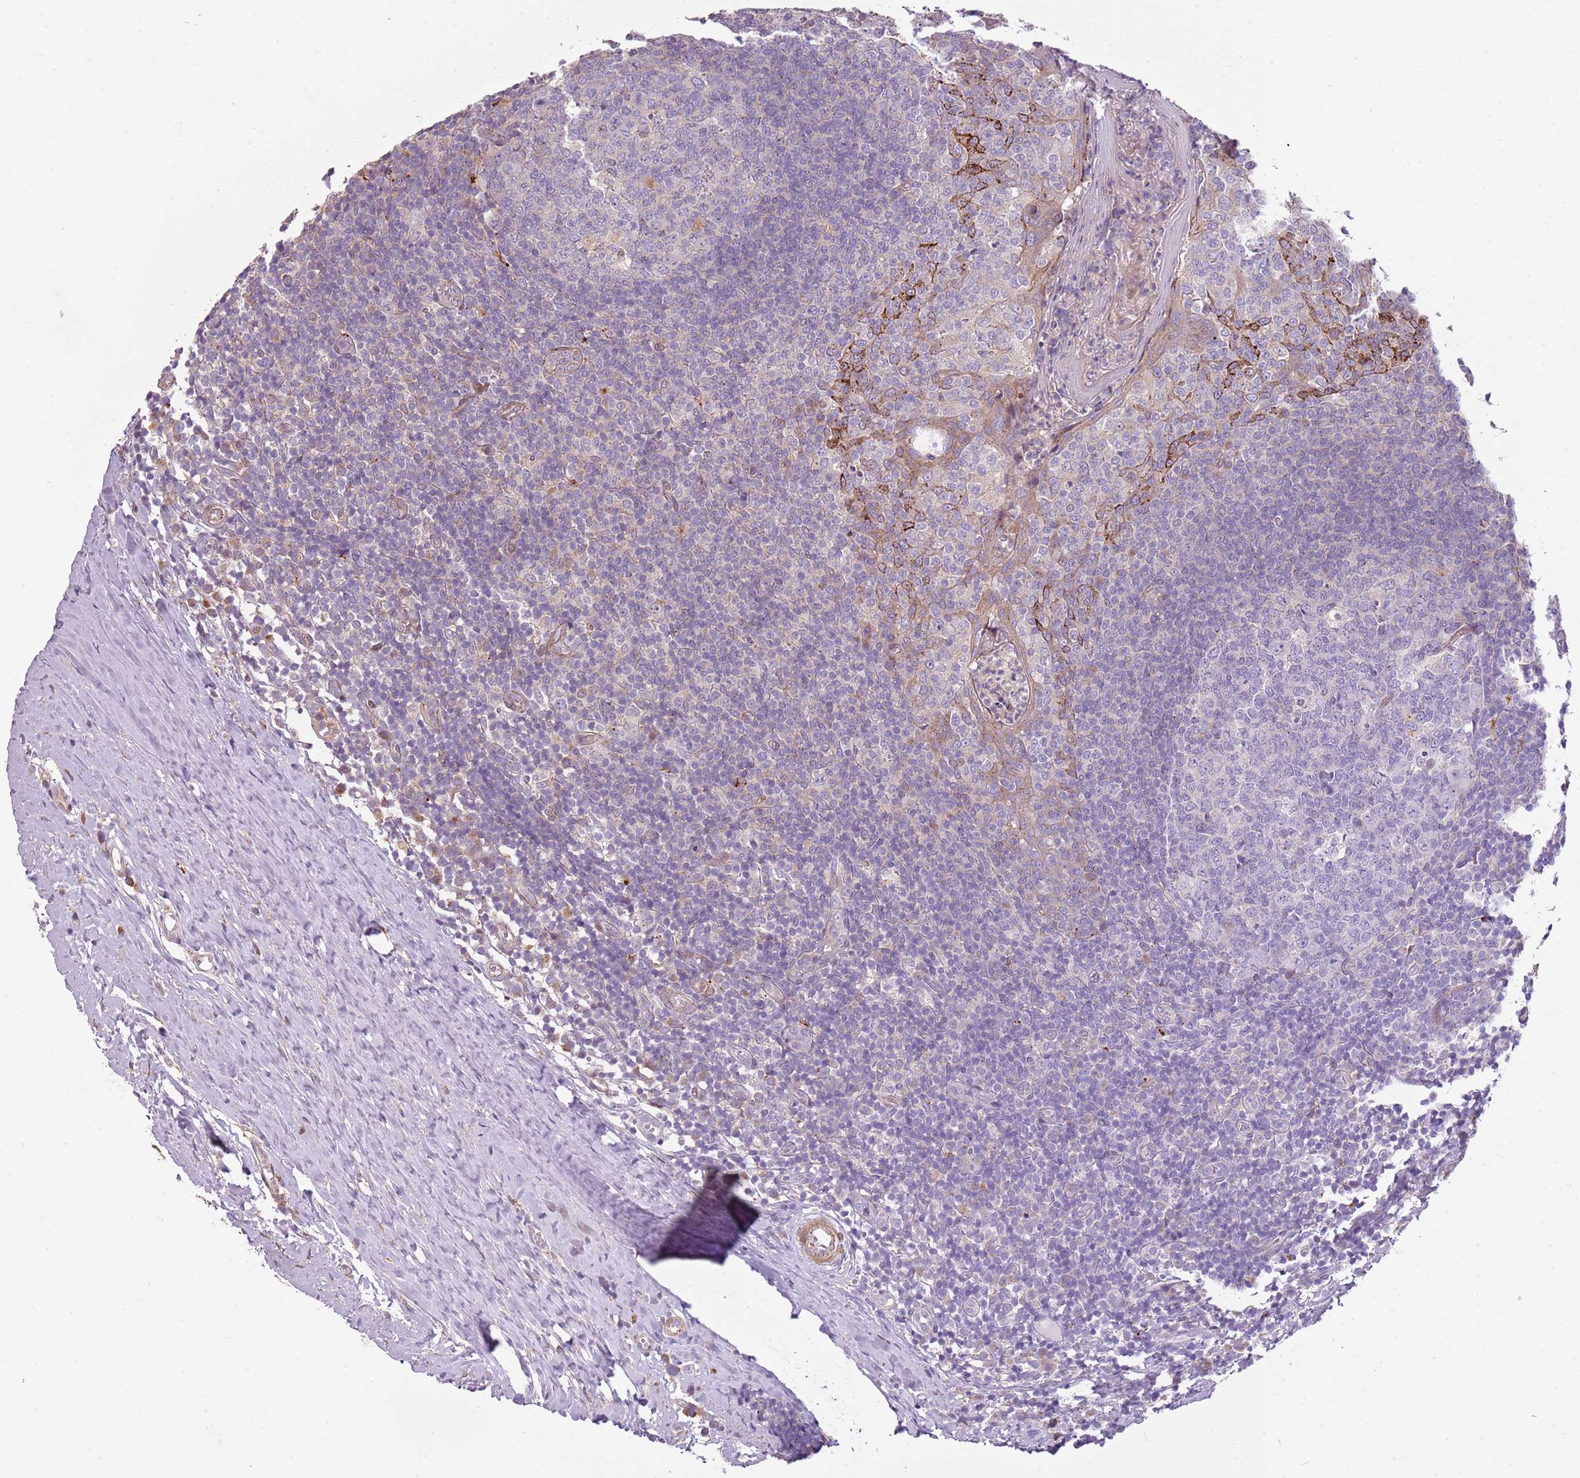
{"staining": {"intensity": "negative", "quantity": "none", "location": "none"}, "tissue": "tonsil", "cell_type": "Germinal center cells", "image_type": "normal", "snomed": [{"axis": "morphology", "description": "Normal tissue, NOS"}, {"axis": "topography", "description": "Tonsil"}], "caption": "Germinal center cells show no significant protein staining in normal tonsil.", "gene": "PVRIG", "patient": {"sex": "female", "age": 19}}